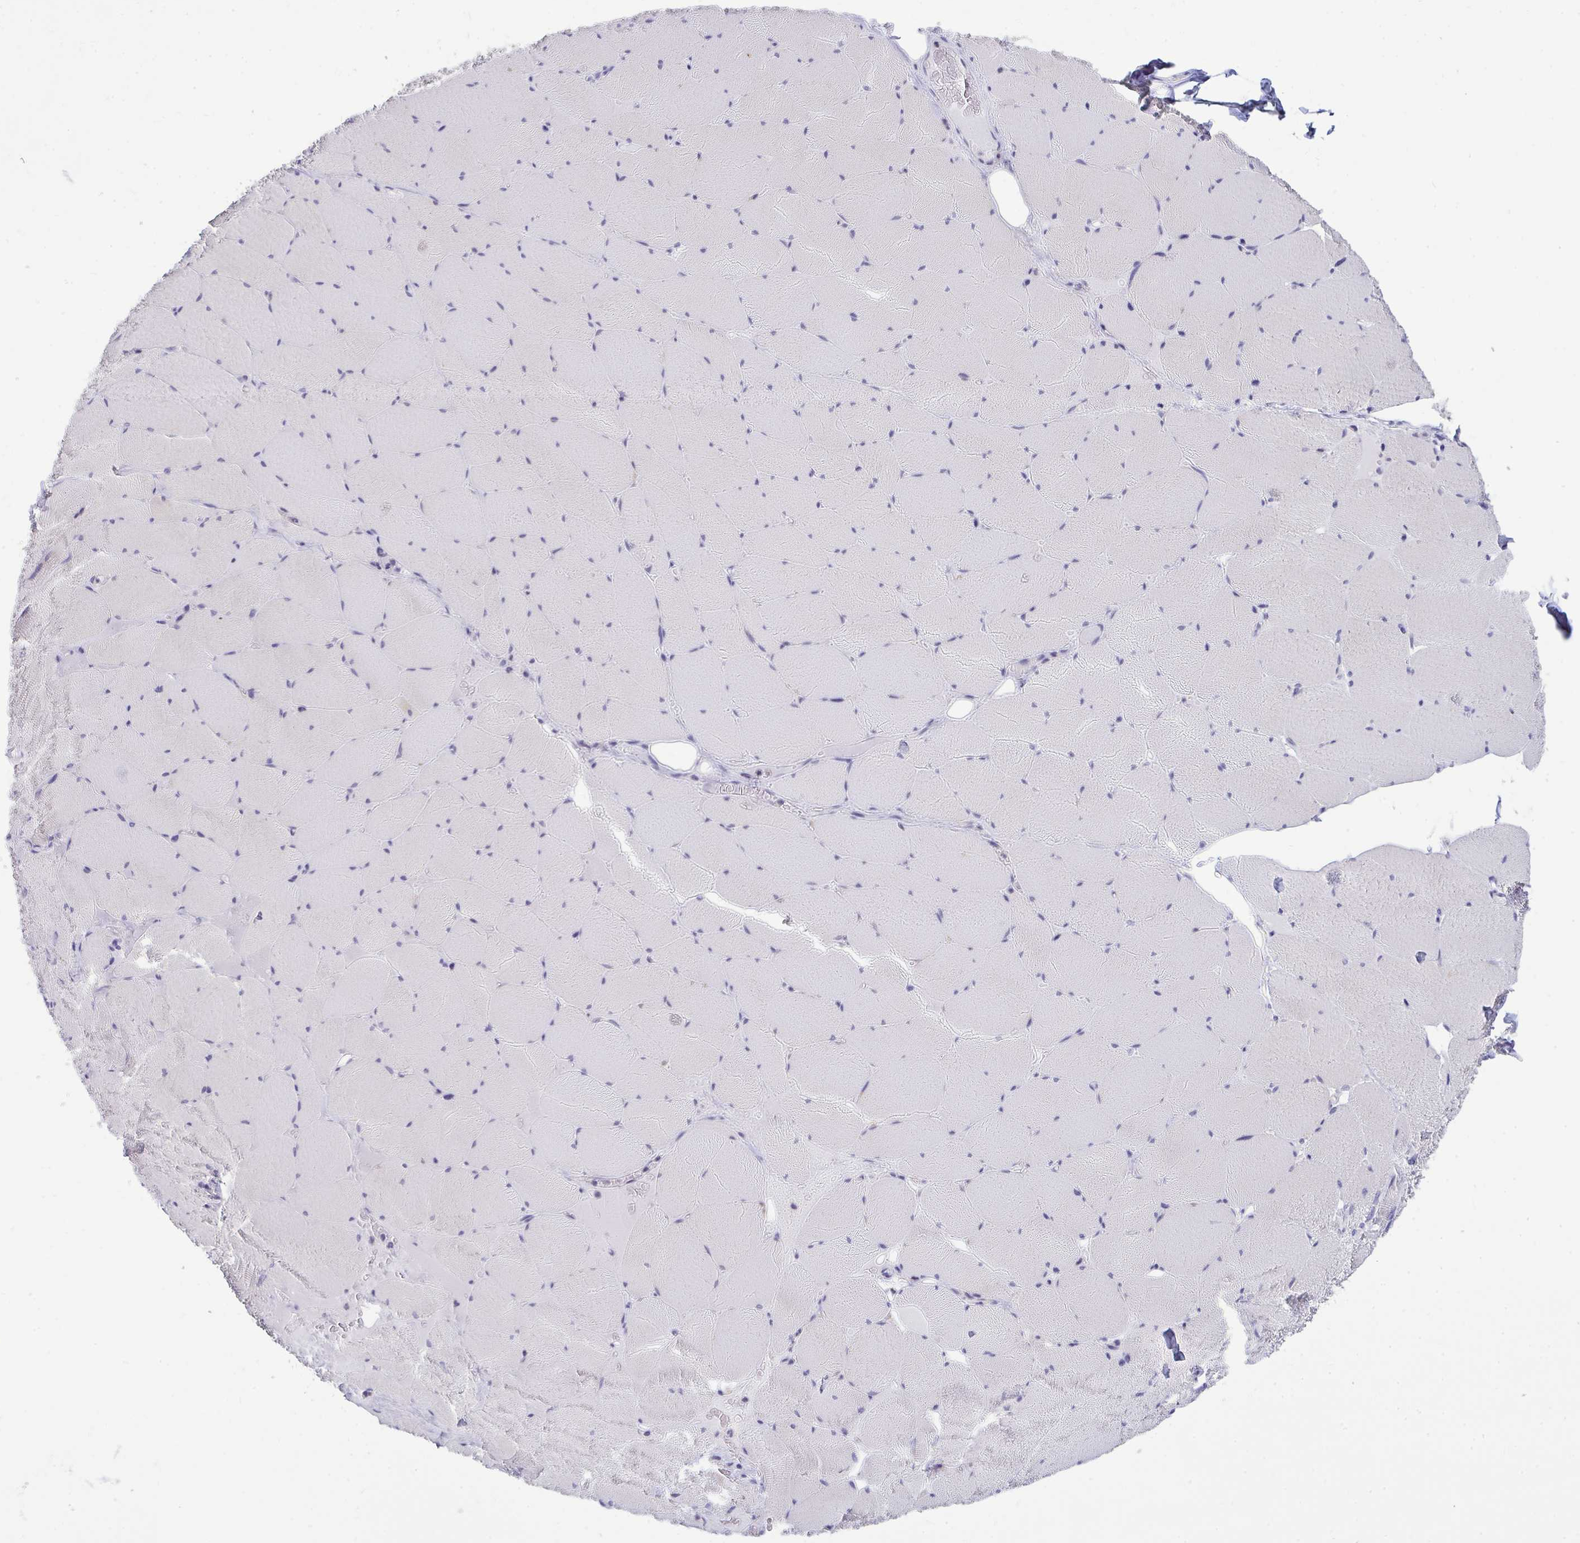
{"staining": {"intensity": "negative", "quantity": "none", "location": "none"}, "tissue": "skeletal muscle", "cell_type": "Myocytes", "image_type": "normal", "snomed": [{"axis": "morphology", "description": "Normal tissue, NOS"}, {"axis": "topography", "description": "Skeletal muscle"}, {"axis": "topography", "description": "Head-Neck"}], "caption": "Protein analysis of unremarkable skeletal muscle displays no significant expression in myocytes. (DAB (3,3'-diaminobenzidine) IHC visualized using brightfield microscopy, high magnification).", "gene": "VGLL3", "patient": {"sex": "male", "age": 66}}